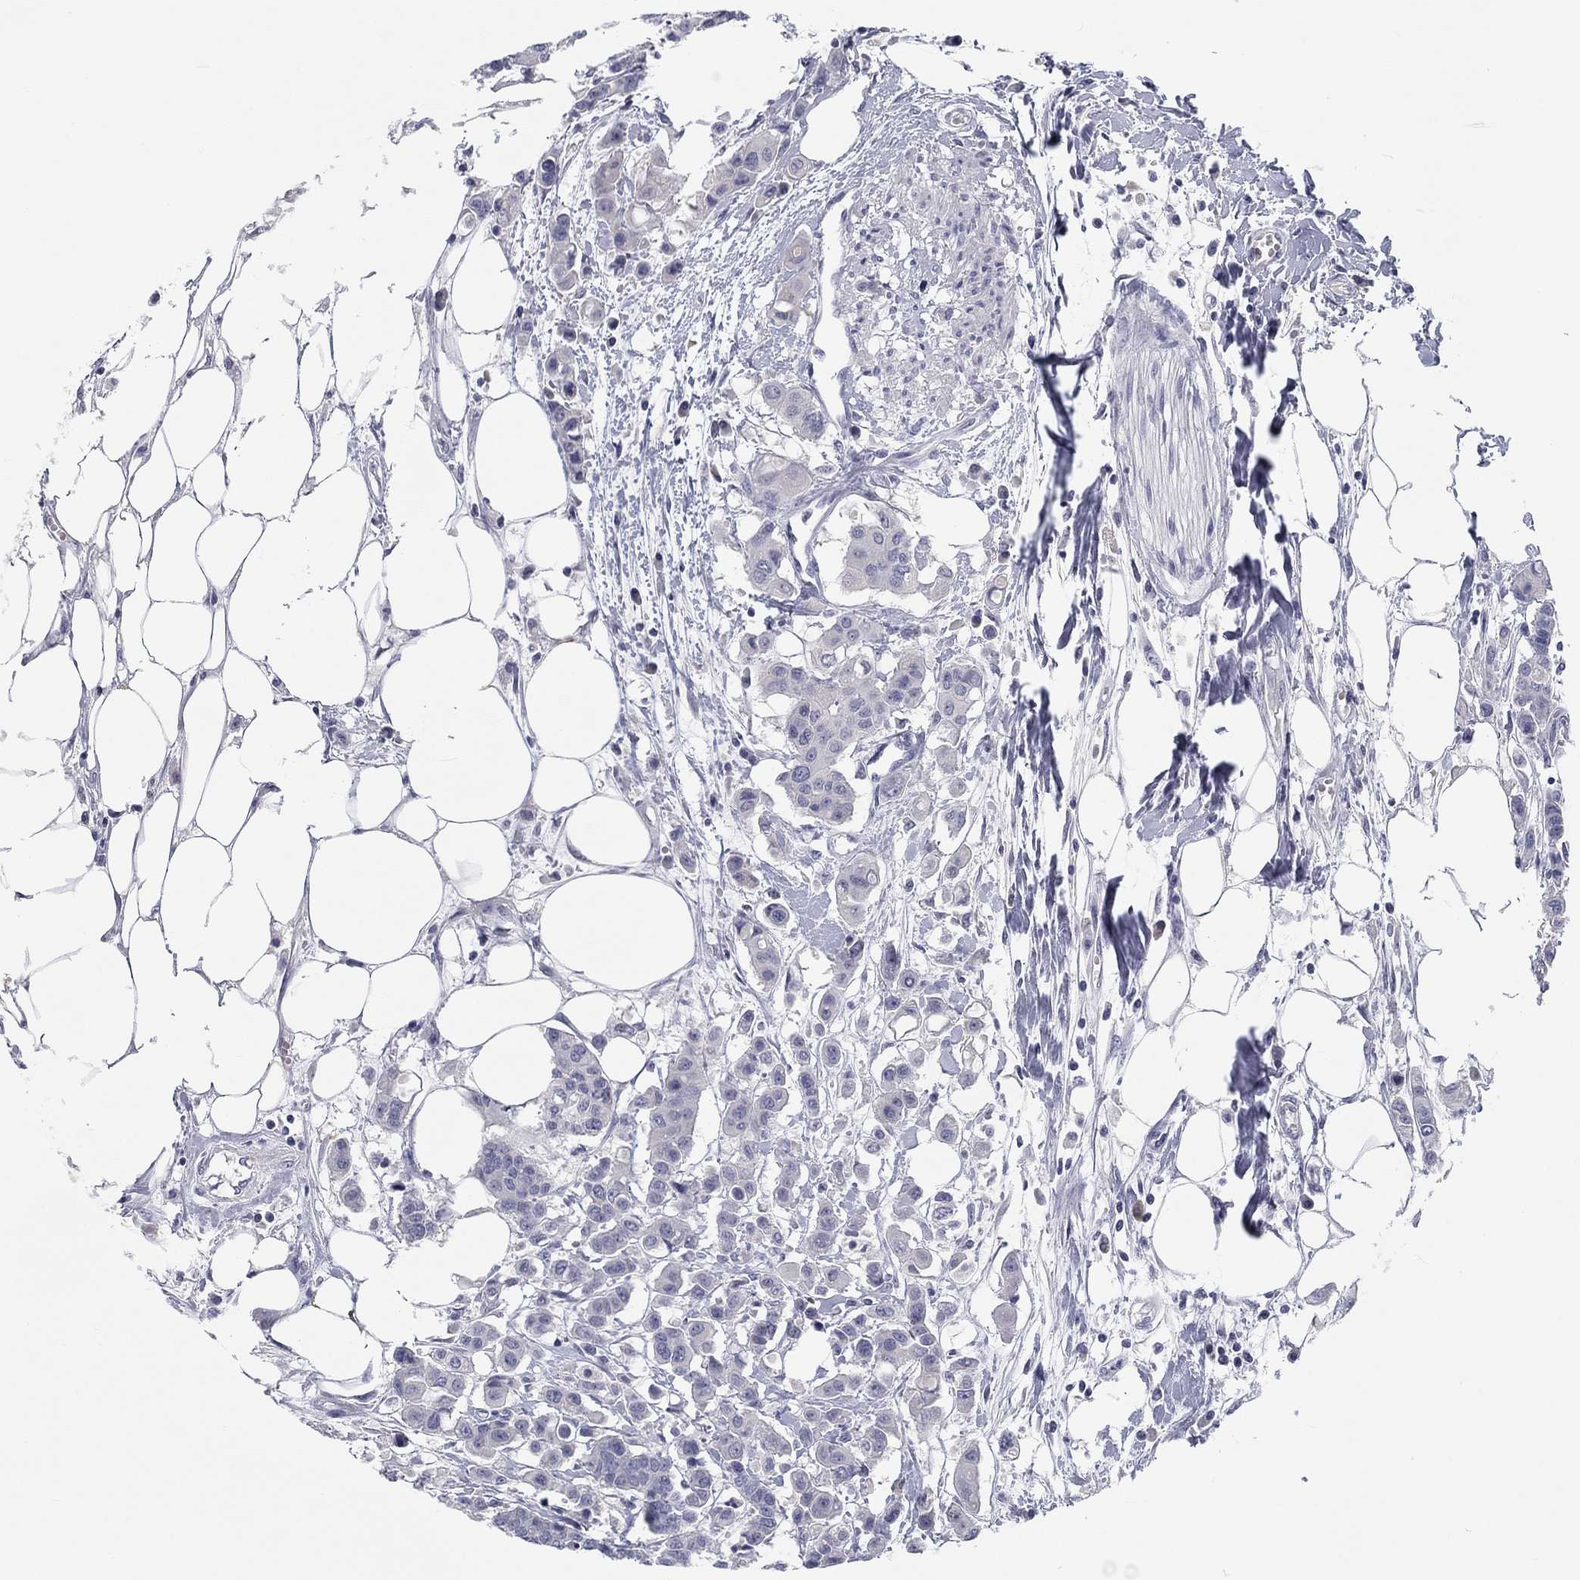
{"staining": {"intensity": "negative", "quantity": "none", "location": "none"}, "tissue": "carcinoid", "cell_type": "Tumor cells", "image_type": "cancer", "snomed": [{"axis": "morphology", "description": "Carcinoid, malignant, NOS"}, {"axis": "topography", "description": "Colon"}], "caption": "A micrograph of human carcinoid is negative for staining in tumor cells.", "gene": "CALB1", "patient": {"sex": "male", "age": 81}}